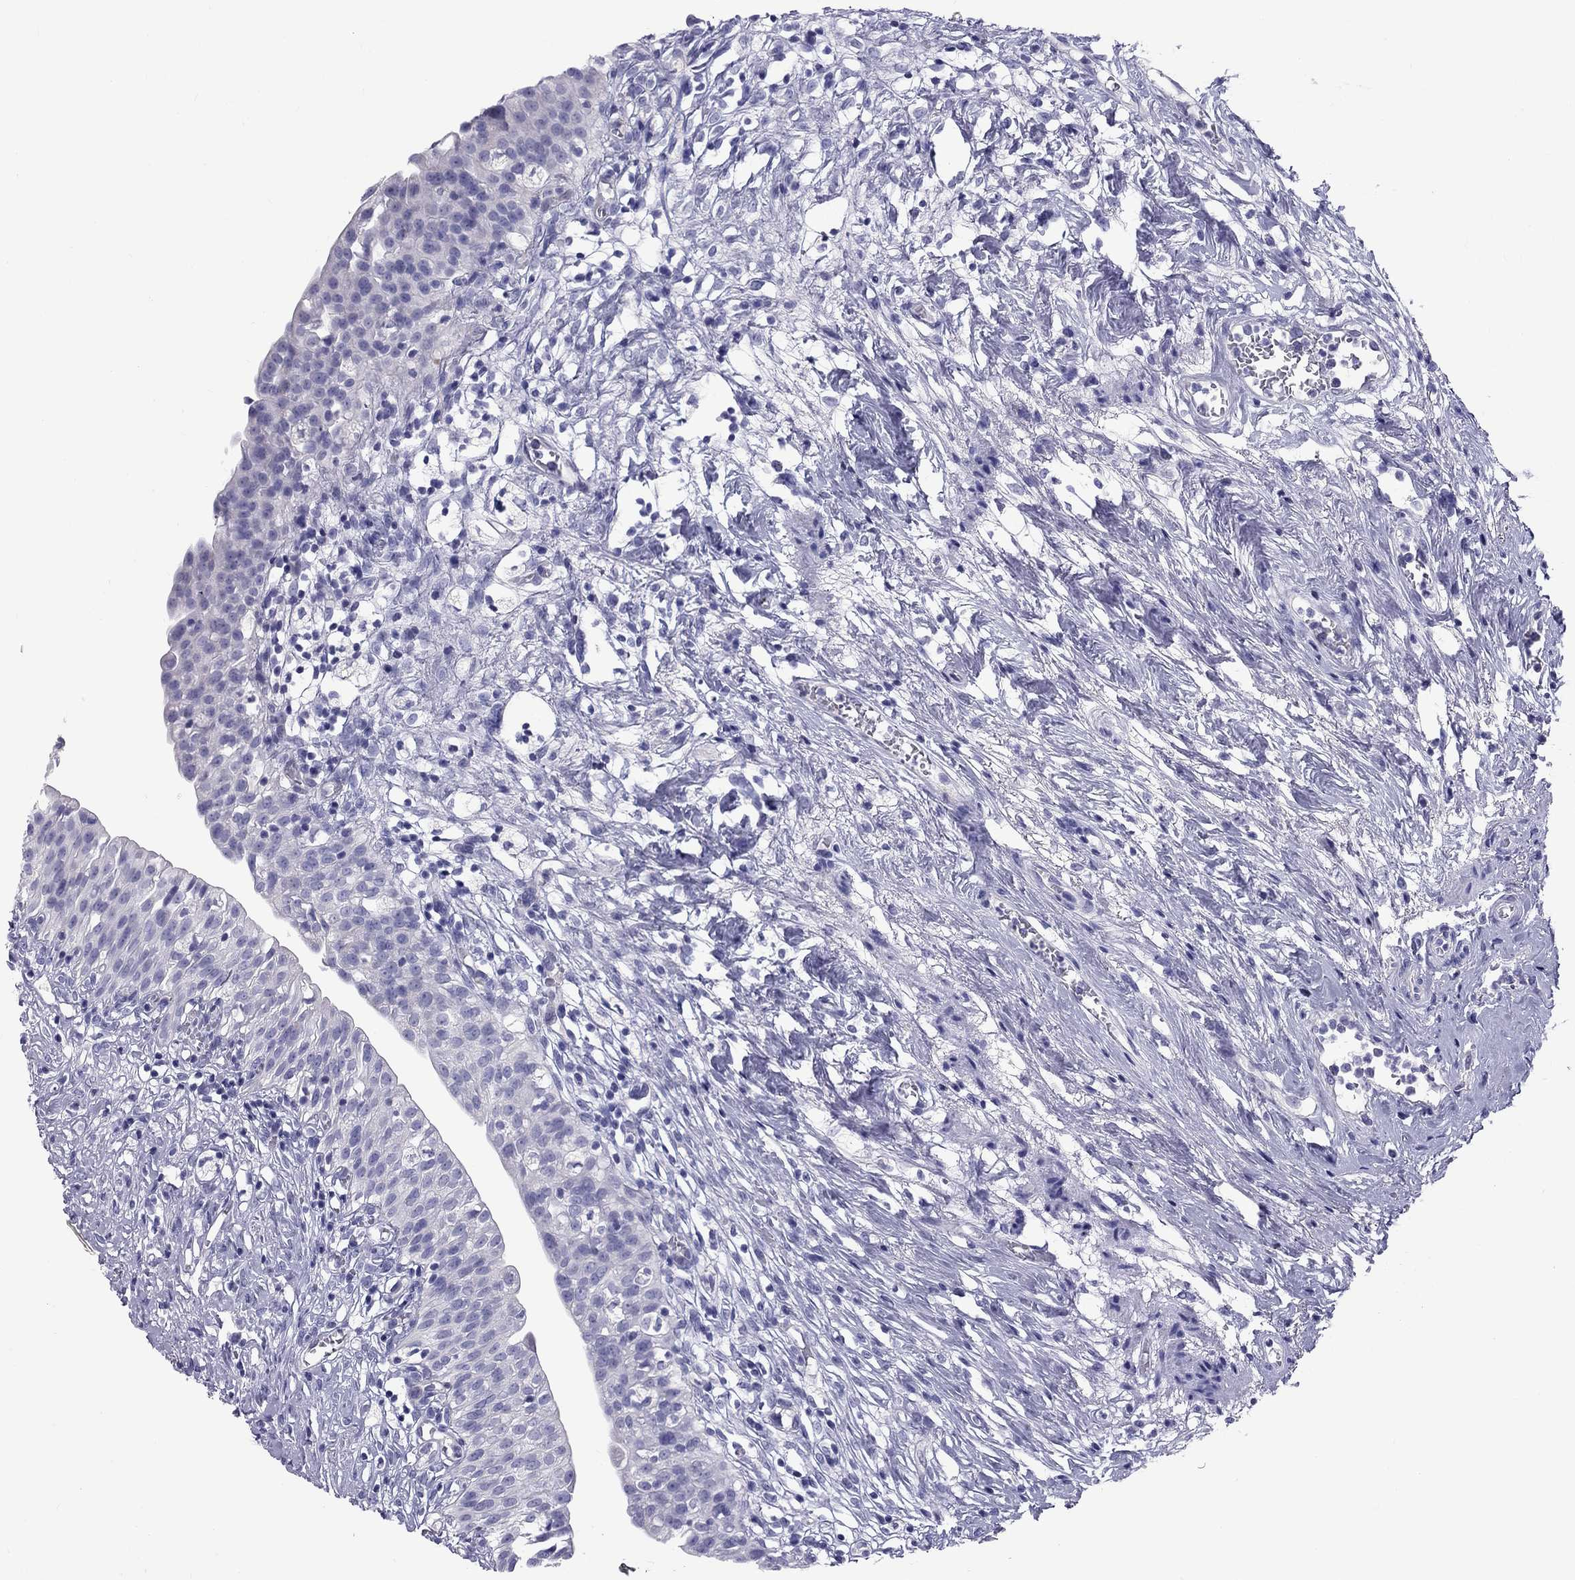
{"staining": {"intensity": "negative", "quantity": "none", "location": "none"}, "tissue": "urinary bladder", "cell_type": "Urothelial cells", "image_type": "normal", "snomed": [{"axis": "morphology", "description": "Normal tissue, NOS"}, {"axis": "topography", "description": "Urinary bladder"}], "caption": "The histopathology image demonstrates no staining of urothelial cells in normal urinary bladder.", "gene": "FSCN3", "patient": {"sex": "male", "age": 76}}